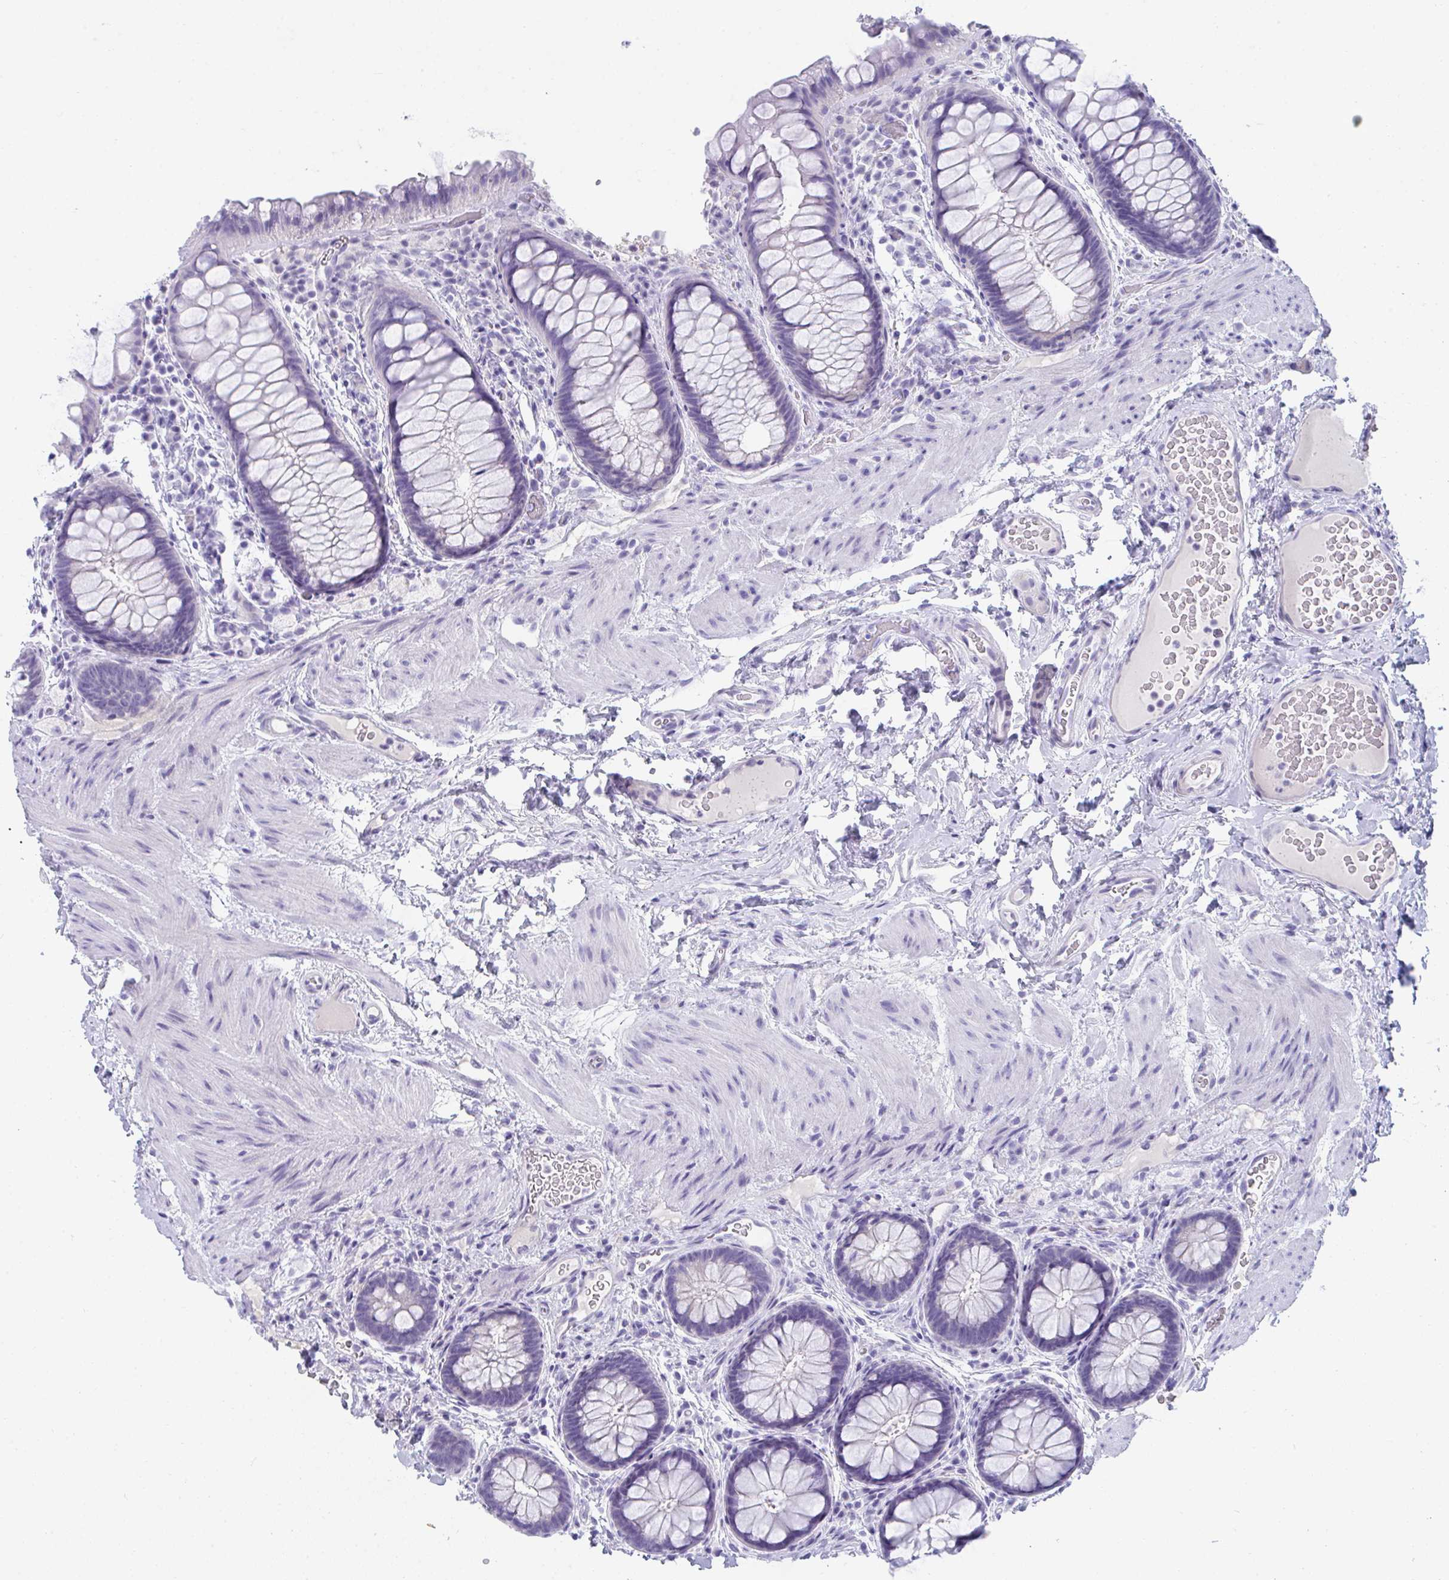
{"staining": {"intensity": "negative", "quantity": "none", "location": "none"}, "tissue": "rectum", "cell_type": "Glandular cells", "image_type": "normal", "snomed": [{"axis": "morphology", "description": "Normal tissue, NOS"}, {"axis": "topography", "description": "Rectum"}], "caption": "Immunohistochemistry (IHC) of benign rectum demonstrates no staining in glandular cells.", "gene": "TTC30A", "patient": {"sex": "female", "age": 69}}